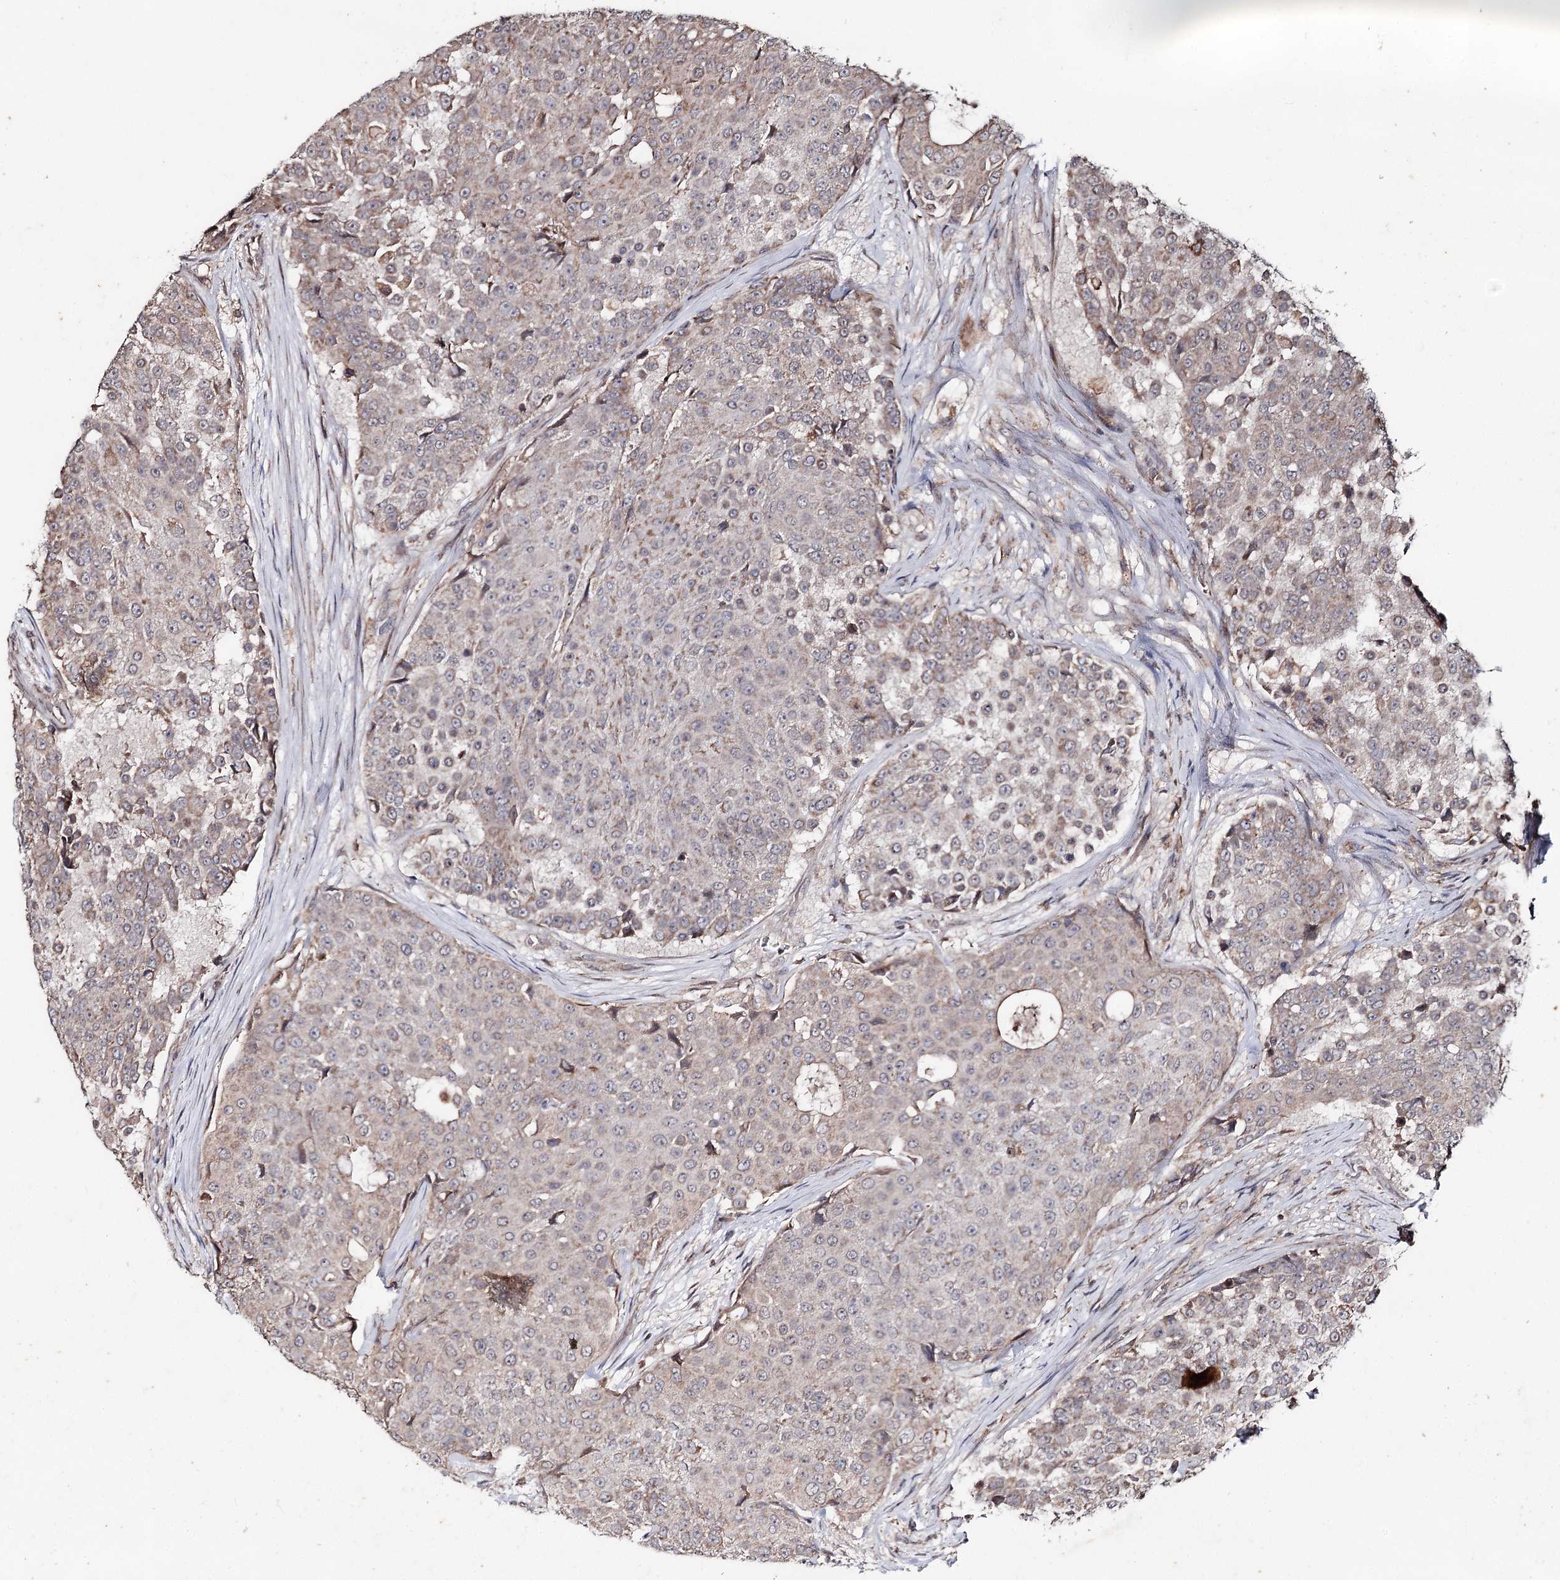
{"staining": {"intensity": "weak", "quantity": "25%-75%", "location": "cytoplasmic/membranous"}, "tissue": "urothelial cancer", "cell_type": "Tumor cells", "image_type": "cancer", "snomed": [{"axis": "morphology", "description": "Urothelial carcinoma, High grade"}, {"axis": "topography", "description": "Urinary bladder"}], "caption": "Immunohistochemistry (IHC) photomicrograph of human high-grade urothelial carcinoma stained for a protein (brown), which reveals low levels of weak cytoplasmic/membranous staining in approximately 25%-75% of tumor cells.", "gene": "MINDY3", "patient": {"sex": "female", "age": 63}}